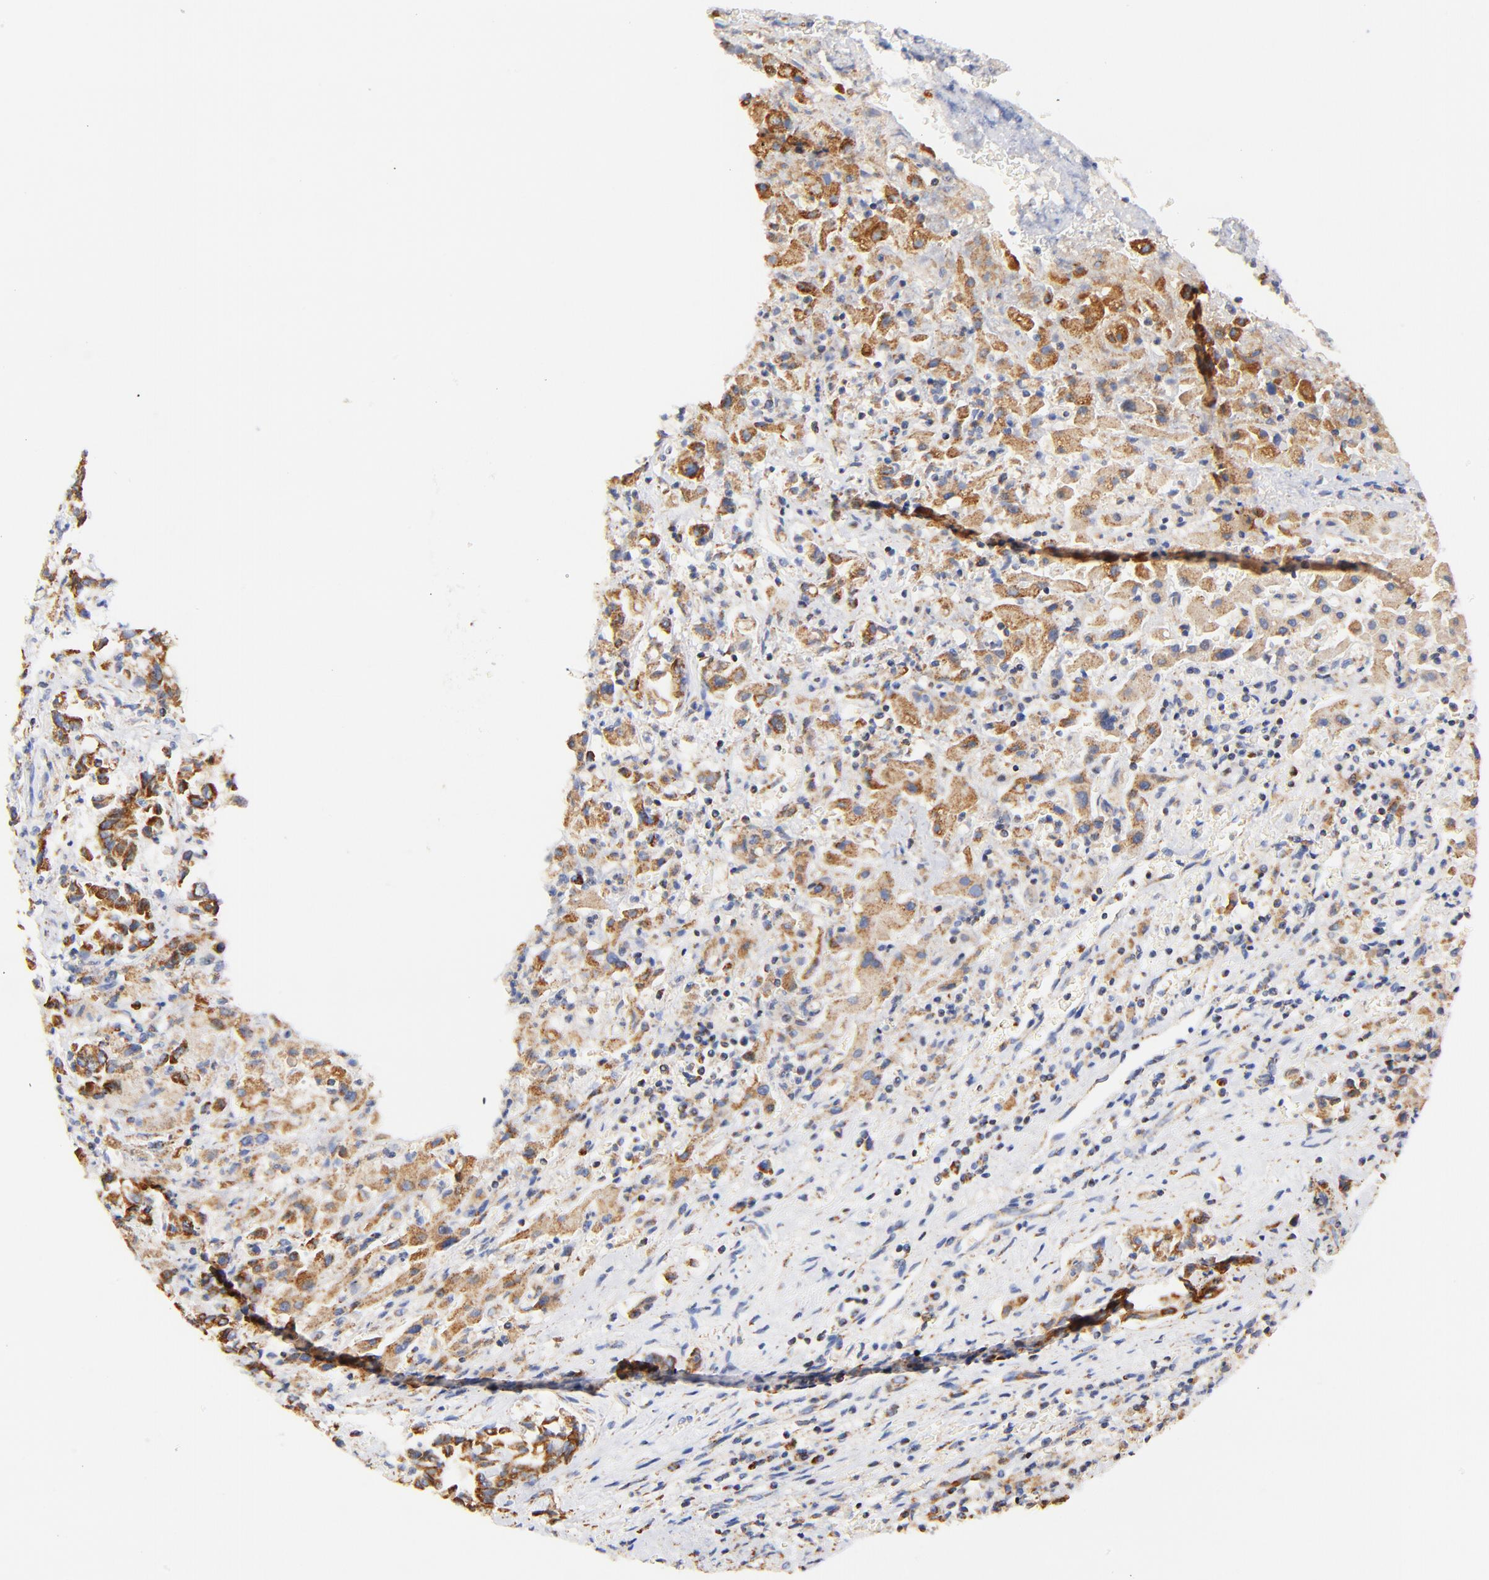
{"staining": {"intensity": "moderate", "quantity": ">75%", "location": "cytoplasmic/membranous"}, "tissue": "liver cancer", "cell_type": "Tumor cells", "image_type": "cancer", "snomed": [{"axis": "morphology", "description": "Cholangiocarcinoma"}, {"axis": "topography", "description": "Liver"}], "caption": "Cholangiocarcinoma (liver) tissue demonstrates moderate cytoplasmic/membranous staining in approximately >75% of tumor cells", "gene": "ATP5F1D", "patient": {"sex": "male", "age": 57}}